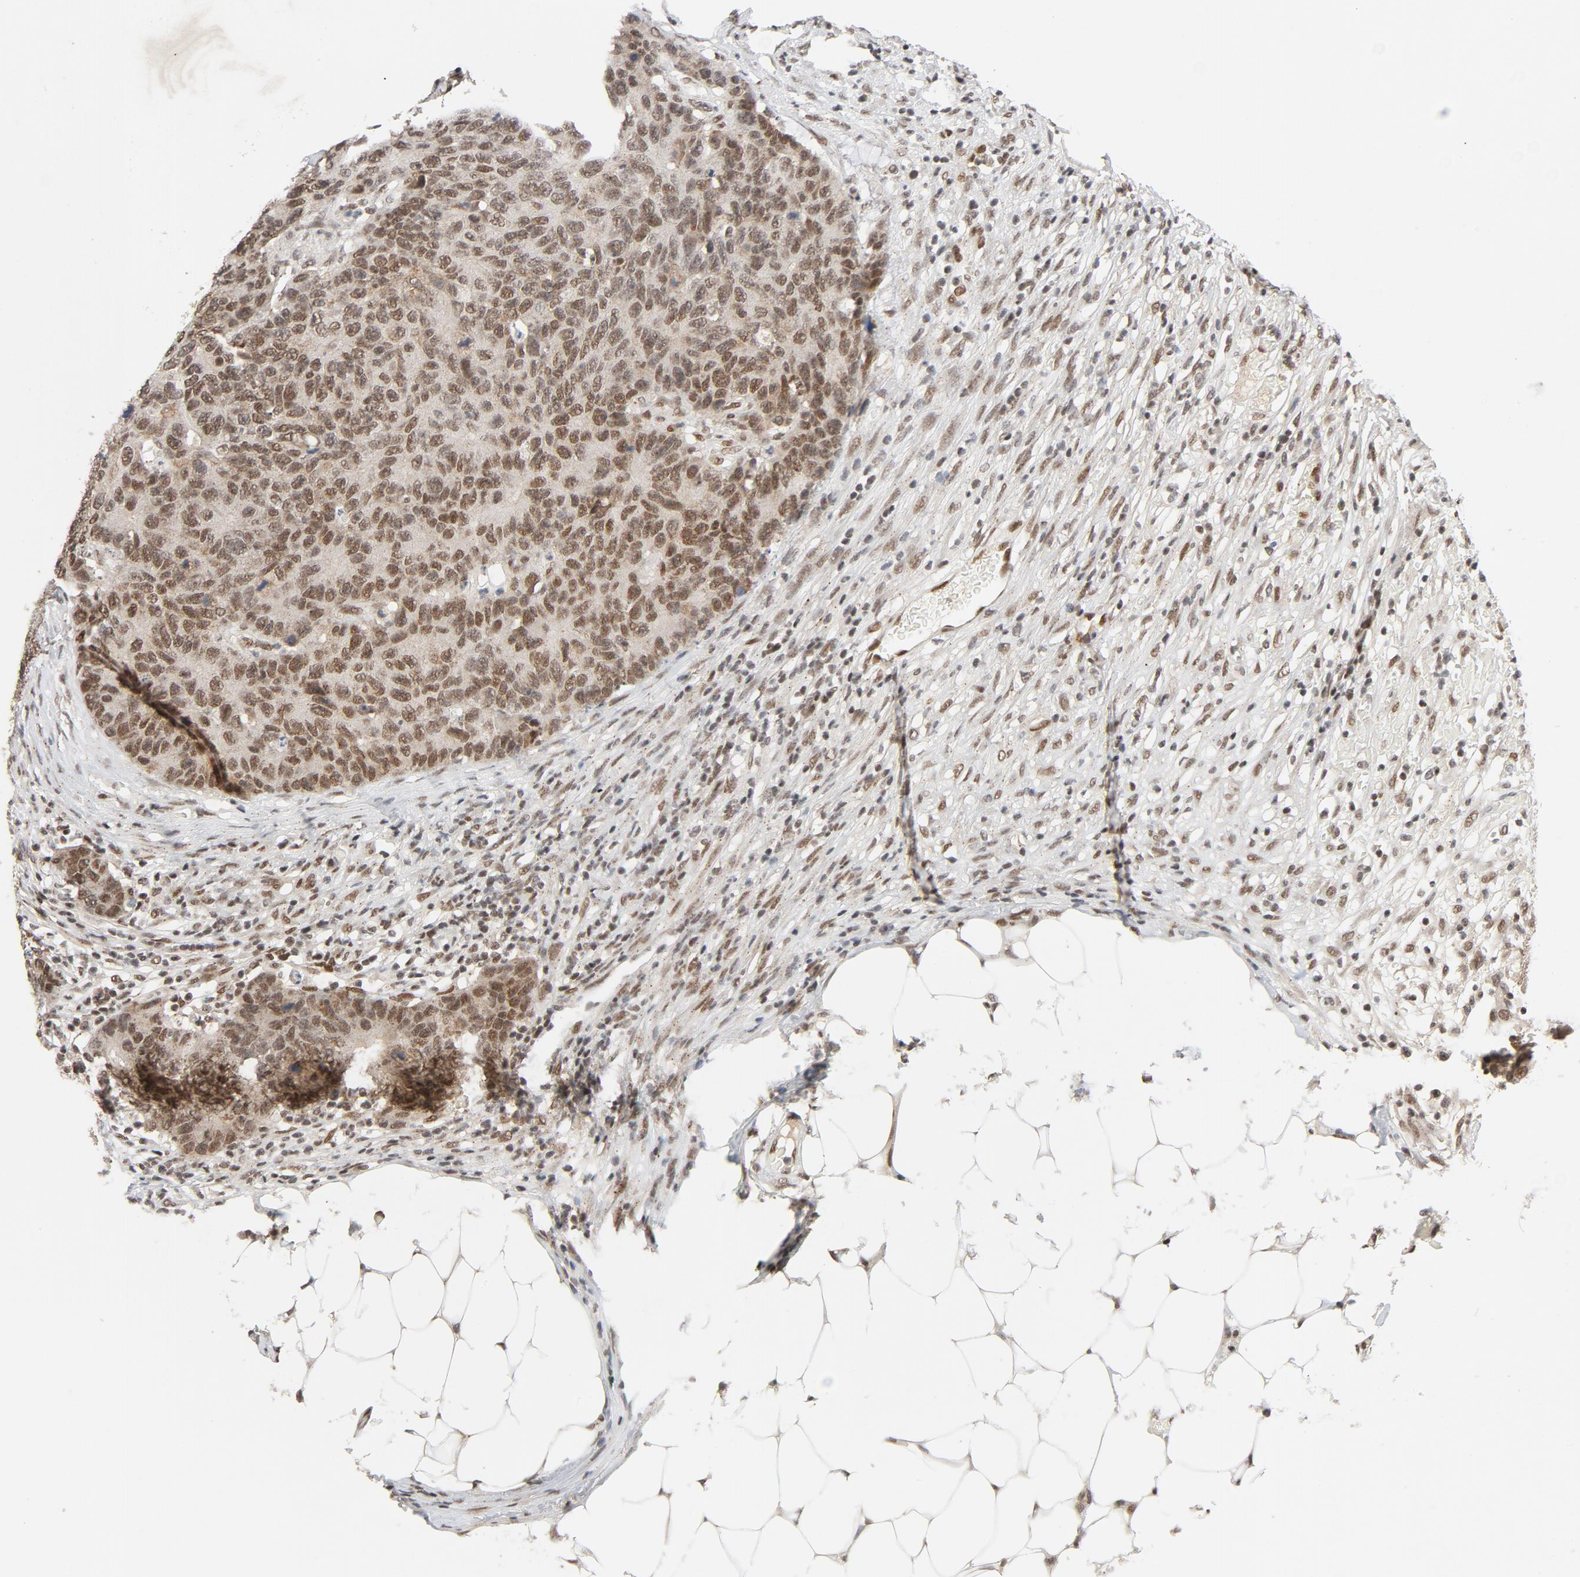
{"staining": {"intensity": "moderate", "quantity": ">75%", "location": "nuclear"}, "tissue": "colorectal cancer", "cell_type": "Tumor cells", "image_type": "cancer", "snomed": [{"axis": "morphology", "description": "Adenocarcinoma, NOS"}, {"axis": "topography", "description": "Colon"}], "caption": "Immunohistochemistry (DAB (3,3'-diaminobenzidine)) staining of adenocarcinoma (colorectal) exhibits moderate nuclear protein expression in about >75% of tumor cells.", "gene": "SMARCD1", "patient": {"sex": "female", "age": 86}}